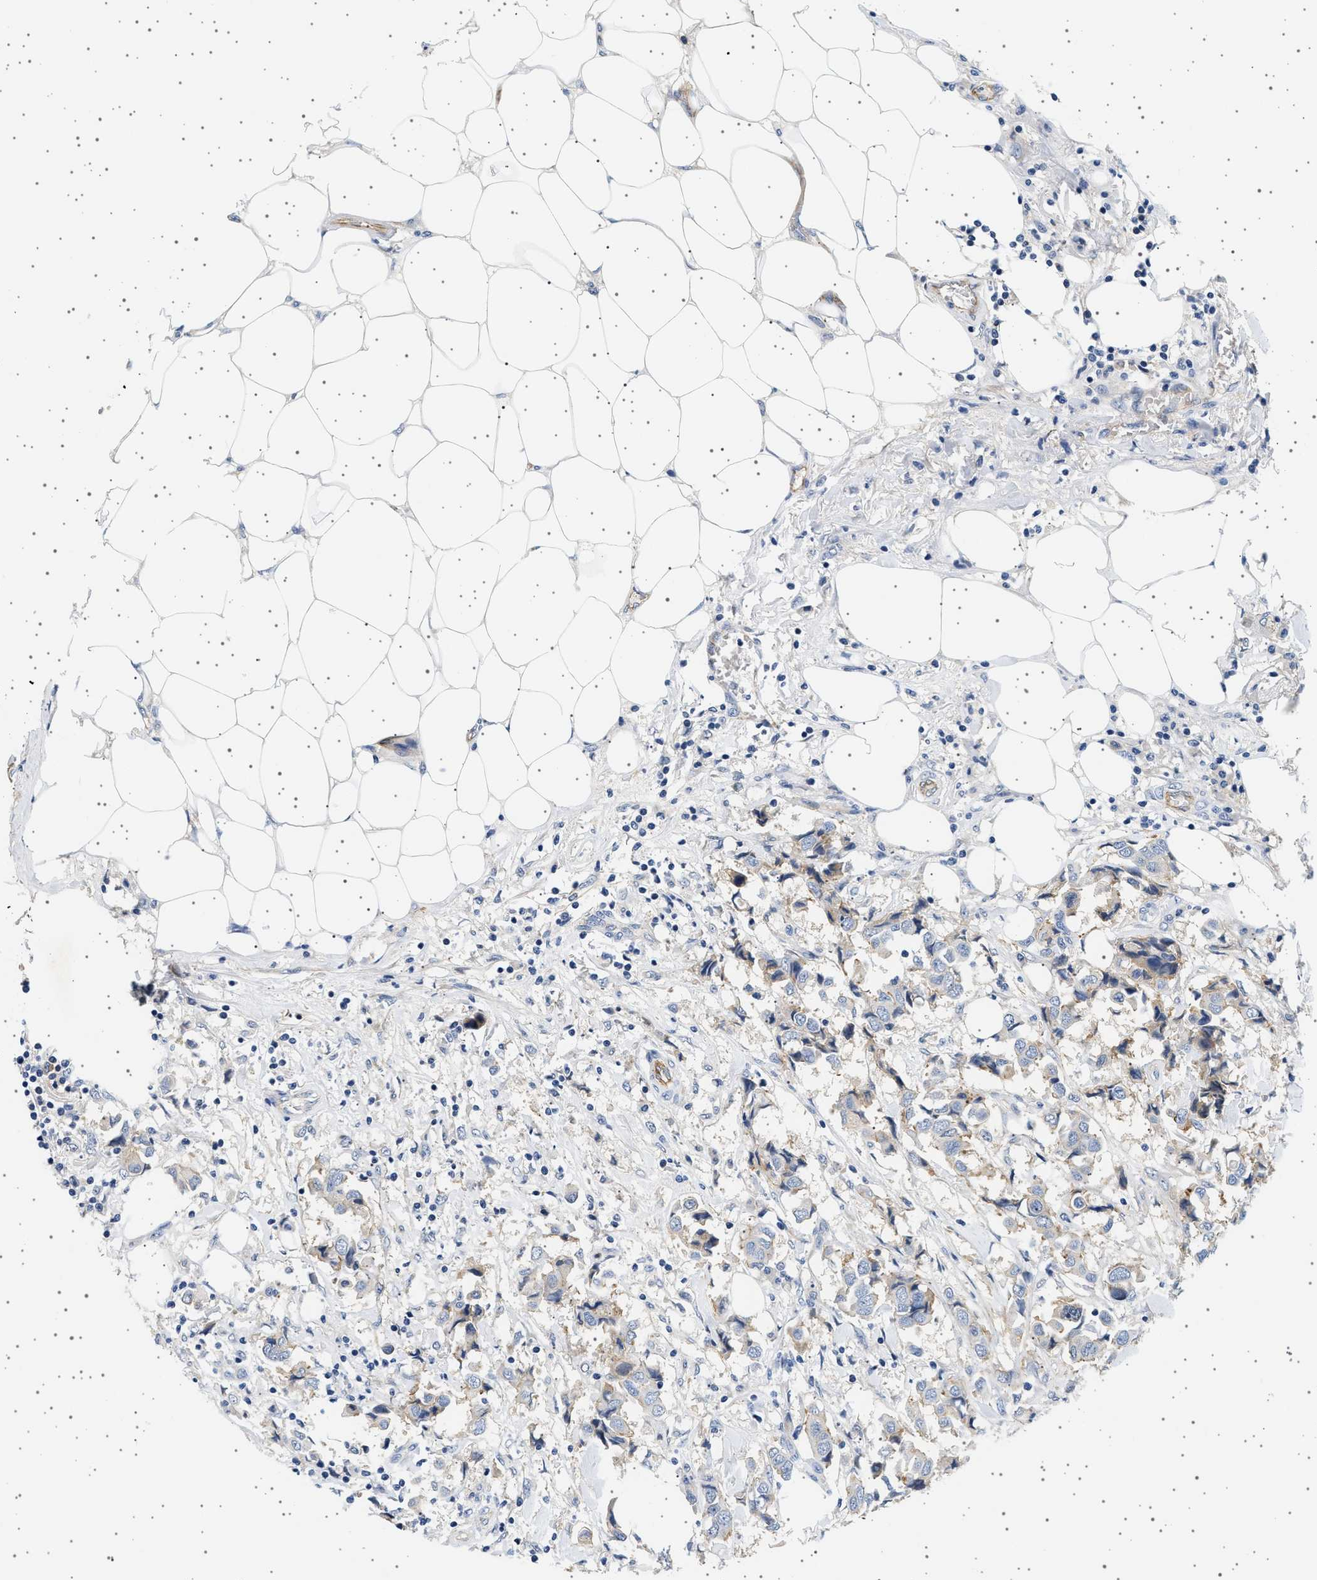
{"staining": {"intensity": "weak", "quantity": "<25%", "location": "cytoplasmic/membranous"}, "tissue": "breast cancer", "cell_type": "Tumor cells", "image_type": "cancer", "snomed": [{"axis": "morphology", "description": "Duct carcinoma"}, {"axis": "topography", "description": "Breast"}], "caption": "Histopathology image shows no protein staining in tumor cells of breast cancer (intraductal carcinoma) tissue.", "gene": "PLPP6", "patient": {"sex": "female", "age": 80}}